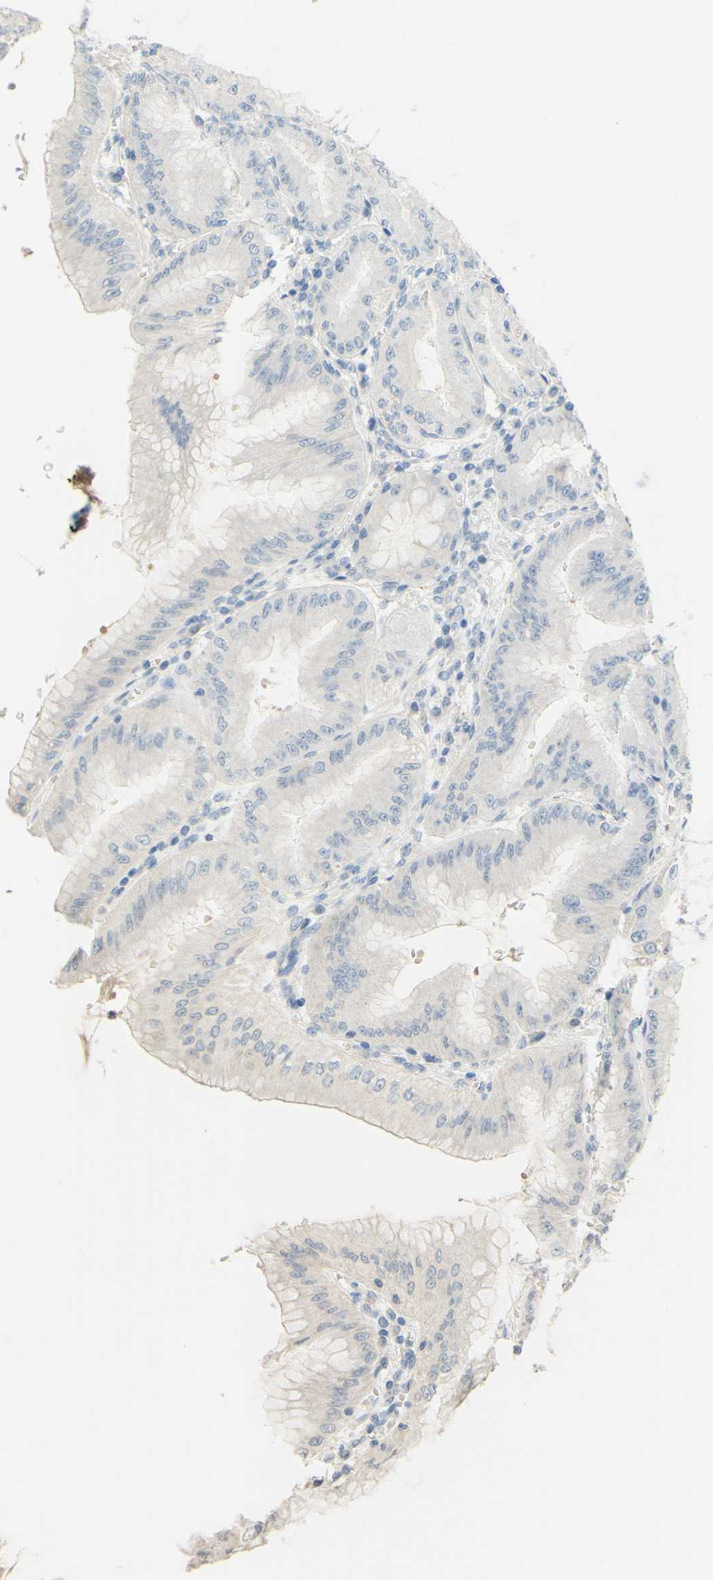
{"staining": {"intensity": "weak", "quantity": ">75%", "location": "cytoplasmic/membranous"}, "tissue": "stomach", "cell_type": "Glandular cells", "image_type": "normal", "snomed": [{"axis": "morphology", "description": "Normal tissue, NOS"}, {"axis": "topography", "description": "Stomach, lower"}], "caption": "Protein staining of benign stomach demonstrates weak cytoplasmic/membranous expression in approximately >75% of glandular cells.", "gene": "MAG", "patient": {"sex": "male", "age": 71}}